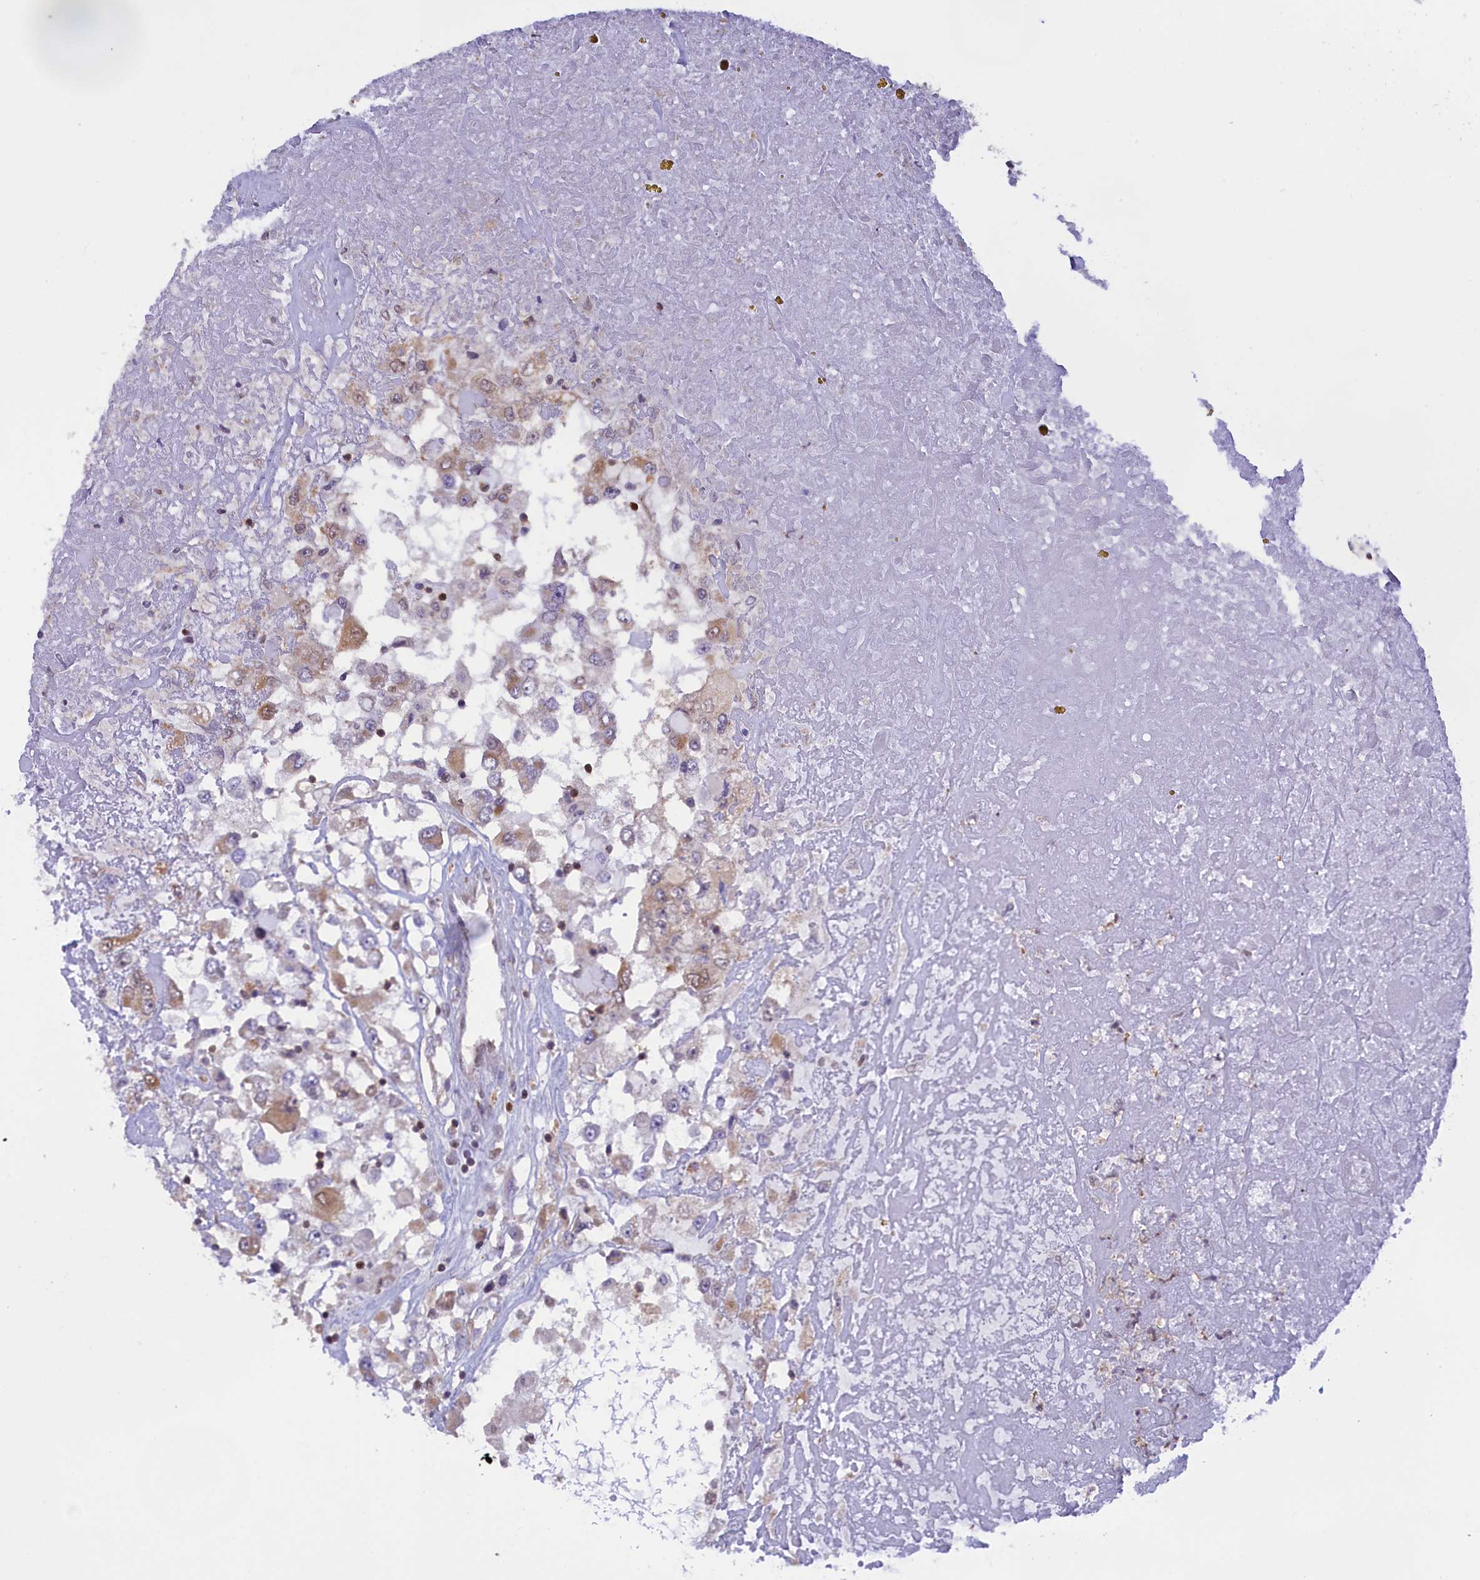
{"staining": {"intensity": "moderate", "quantity": "<25%", "location": "cytoplasmic/membranous"}, "tissue": "renal cancer", "cell_type": "Tumor cells", "image_type": "cancer", "snomed": [{"axis": "morphology", "description": "Adenocarcinoma, NOS"}, {"axis": "topography", "description": "Kidney"}], "caption": "An immunohistochemistry histopathology image of neoplastic tissue is shown. Protein staining in brown highlights moderate cytoplasmic/membranous positivity in renal adenocarcinoma within tumor cells.", "gene": "IZUMO2", "patient": {"sex": "female", "age": 52}}